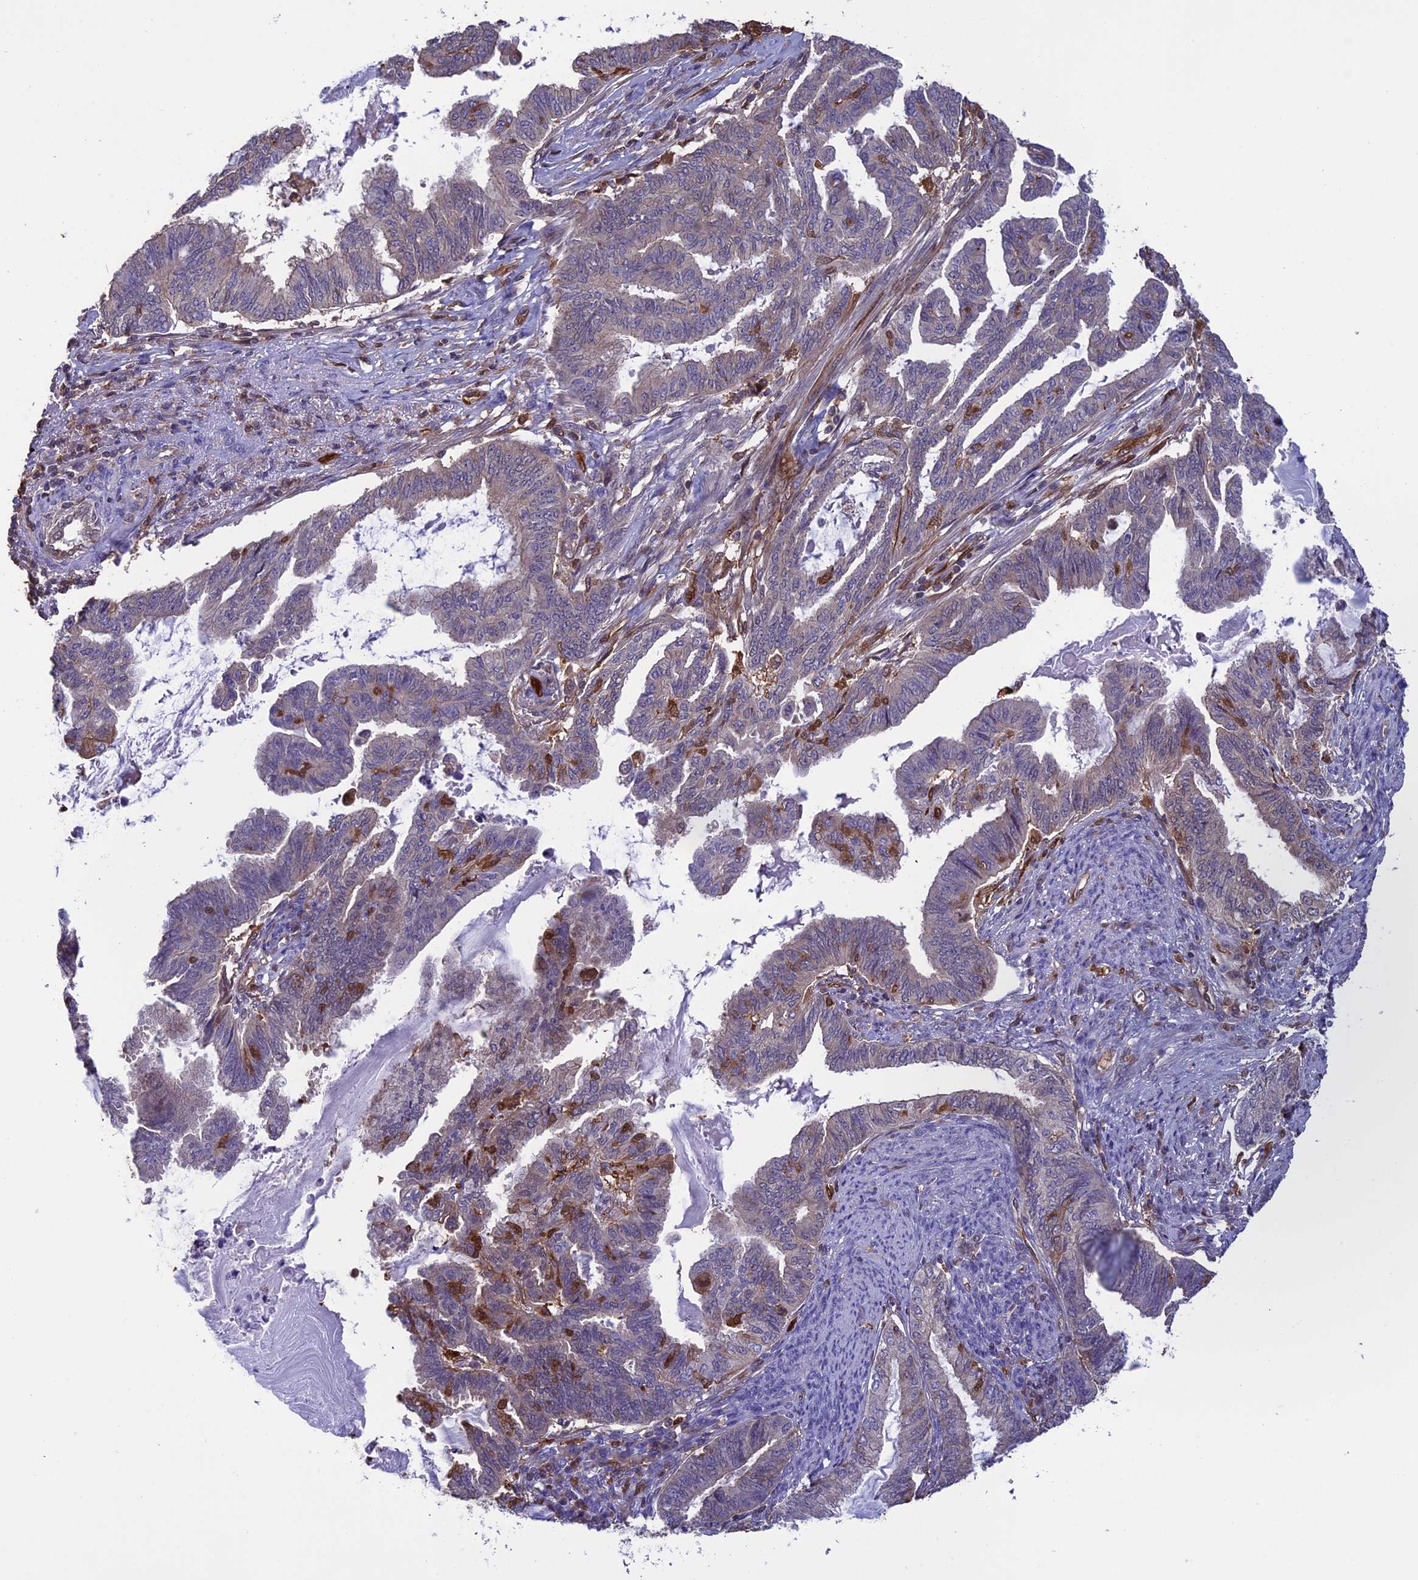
{"staining": {"intensity": "weak", "quantity": "<25%", "location": "cytoplasmic/membranous"}, "tissue": "endometrial cancer", "cell_type": "Tumor cells", "image_type": "cancer", "snomed": [{"axis": "morphology", "description": "Adenocarcinoma, NOS"}, {"axis": "topography", "description": "Endometrium"}], "caption": "Tumor cells are negative for brown protein staining in endometrial adenocarcinoma. The staining was performed using DAB (3,3'-diaminobenzidine) to visualize the protein expression in brown, while the nuclei were stained in blue with hematoxylin (Magnification: 20x).", "gene": "ARHGAP18", "patient": {"sex": "female", "age": 86}}